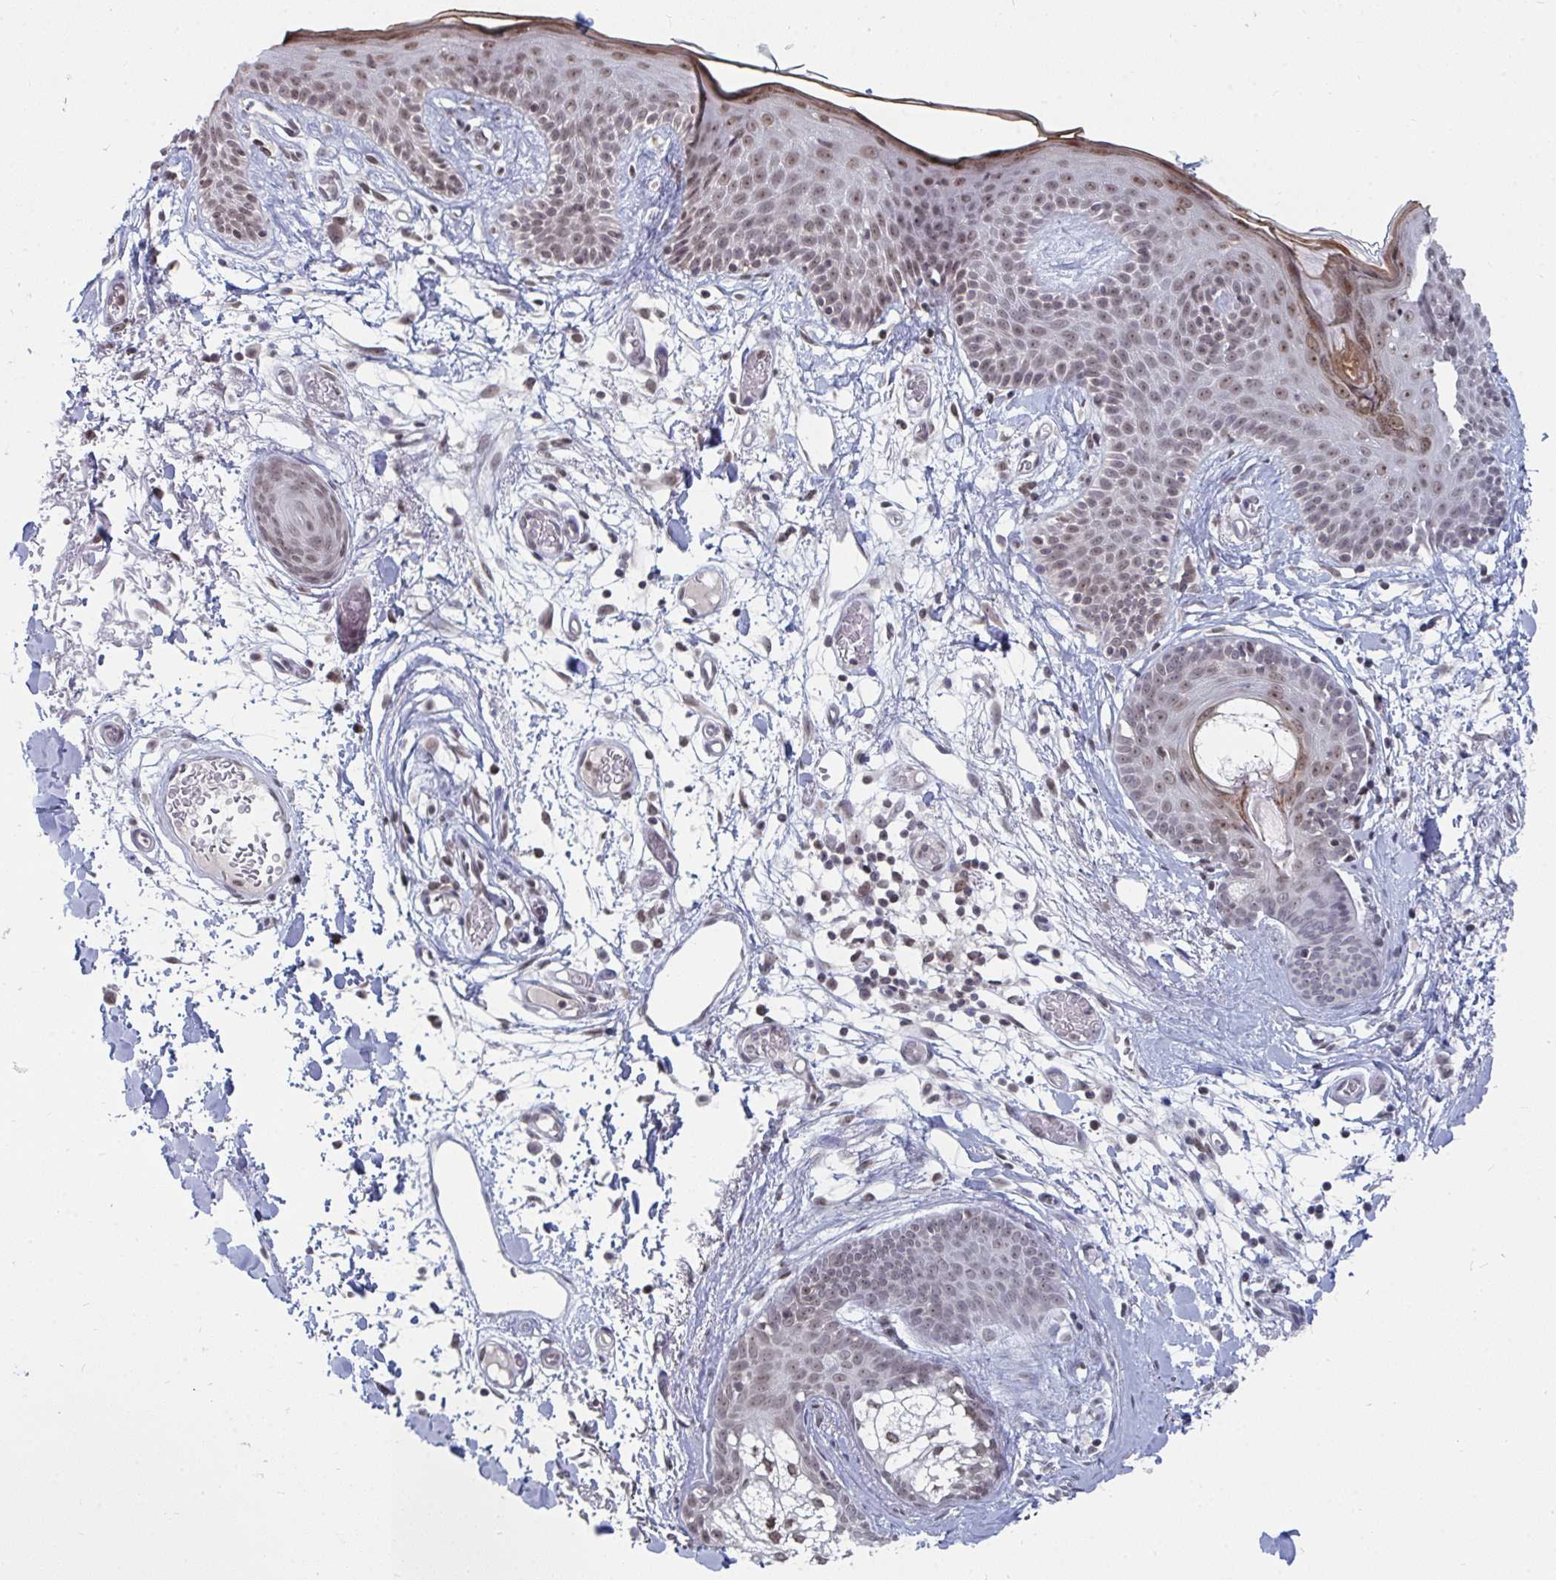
{"staining": {"intensity": "weak", "quantity": ">75%", "location": "nuclear"}, "tissue": "skin", "cell_type": "Fibroblasts", "image_type": "normal", "snomed": [{"axis": "morphology", "description": "Normal tissue, NOS"}, {"axis": "topography", "description": "Skin"}], "caption": "Fibroblasts display low levels of weak nuclear expression in about >75% of cells in unremarkable human skin.", "gene": "TRIP12", "patient": {"sex": "male", "age": 79}}